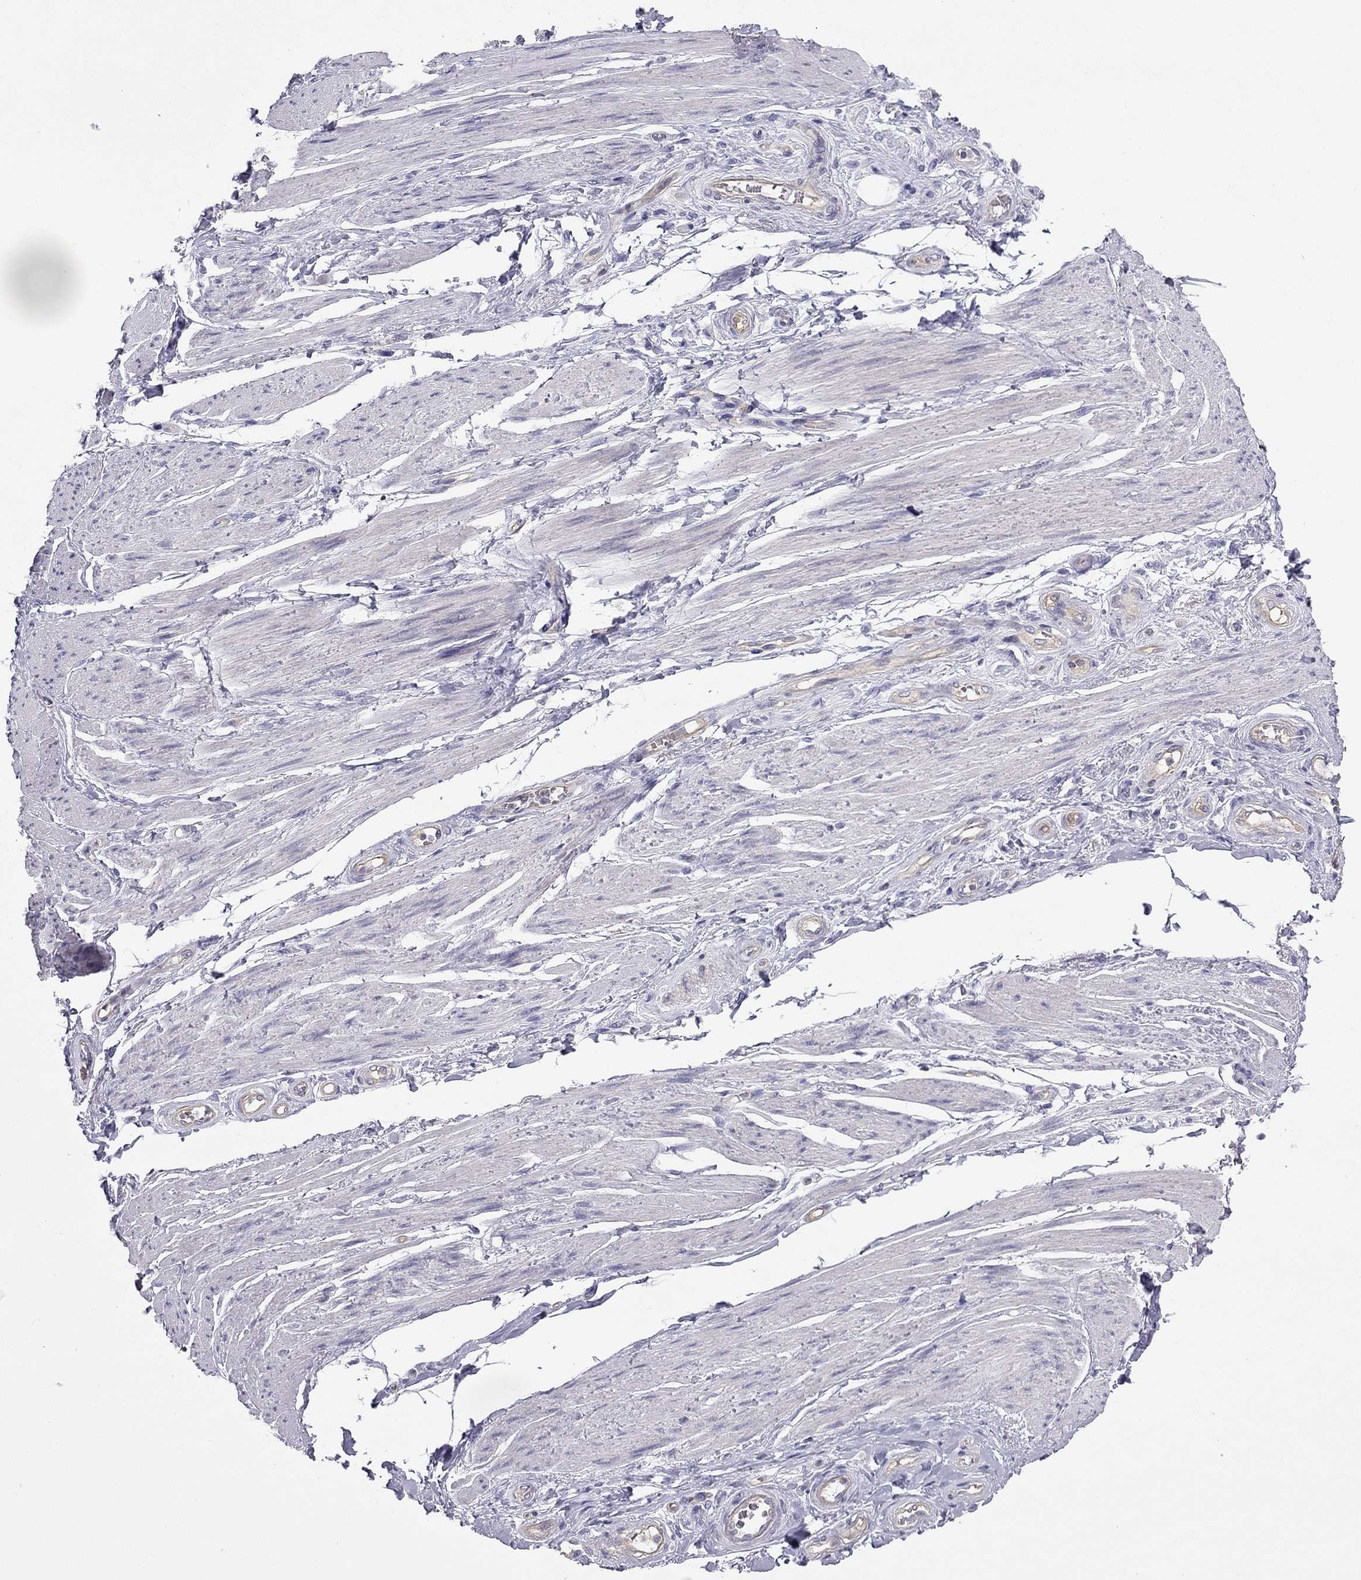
{"staining": {"intensity": "negative", "quantity": "none", "location": "none"}, "tissue": "skeletal muscle", "cell_type": "Myocytes", "image_type": "normal", "snomed": [{"axis": "morphology", "description": "Normal tissue, NOS"}, {"axis": "topography", "description": "Skeletal muscle"}, {"axis": "topography", "description": "Anal"}, {"axis": "topography", "description": "Peripheral nerve tissue"}], "caption": "Benign skeletal muscle was stained to show a protein in brown. There is no significant staining in myocytes. The staining is performed using DAB brown chromogen with nuclei counter-stained in using hematoxylin.", "gene": "GJA8", "patient": {"sex": "male", "age": 53}}